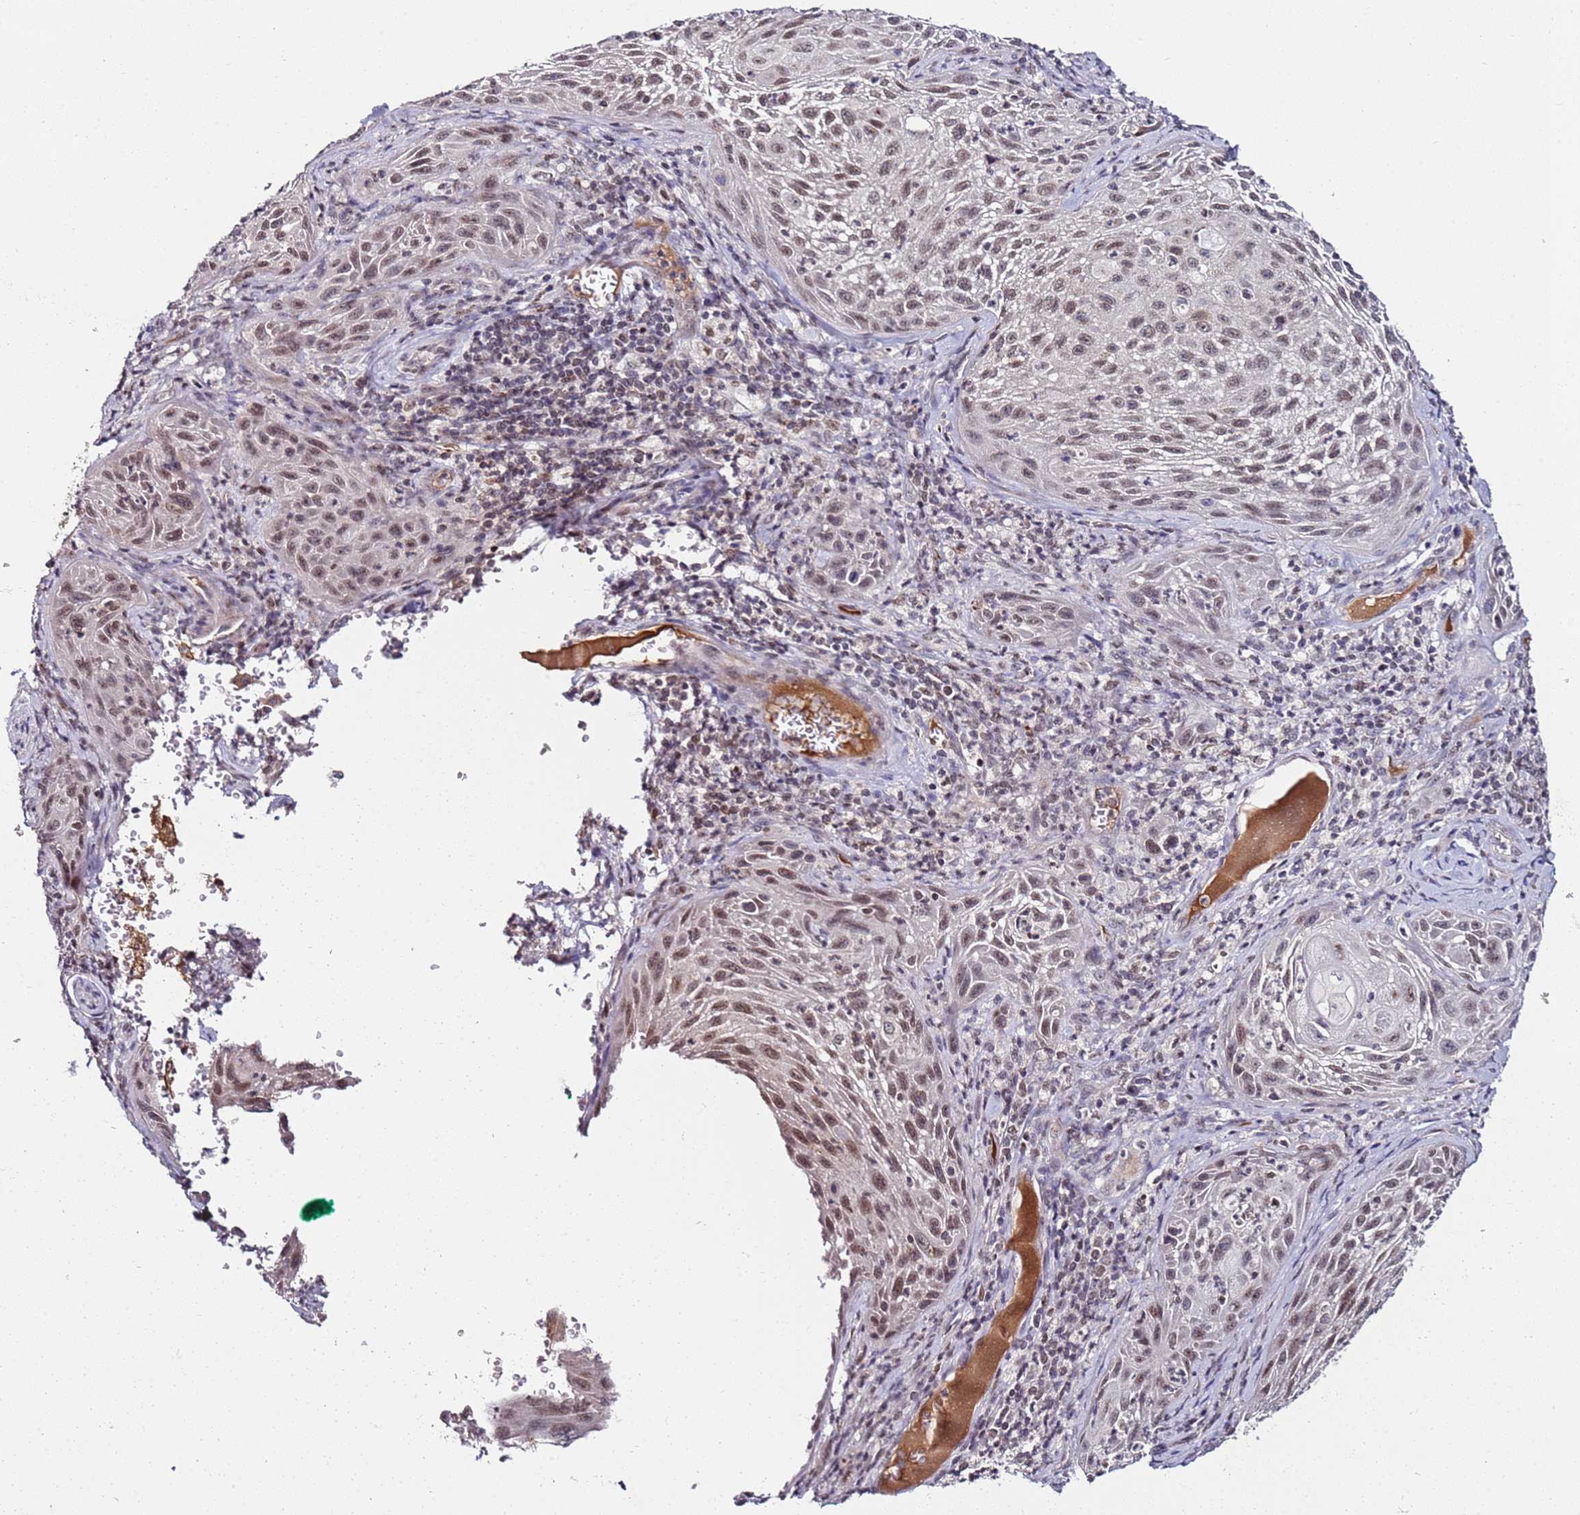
{"staining": {"intensity": "moderate", "quantity": ">75%", "location": "nuclear"}, "tissue": "cervical cancer", "cell_type": "Tumor cells", "image_type": "cancer", "snomed": [{"axis": "morphology", "description": "Squamous cell carcinoma, NOS"}, {"axis": "topography", "description": "Cervix"}], "caption": "Immunohistochemistry image of human cervical cancer stained for a protein (brown), which displays medium levels of moderate nuclear expression in about >75% of tumor cells.", "gene": "DUSP28", "patient": {"sex": "female", "age": 42}}